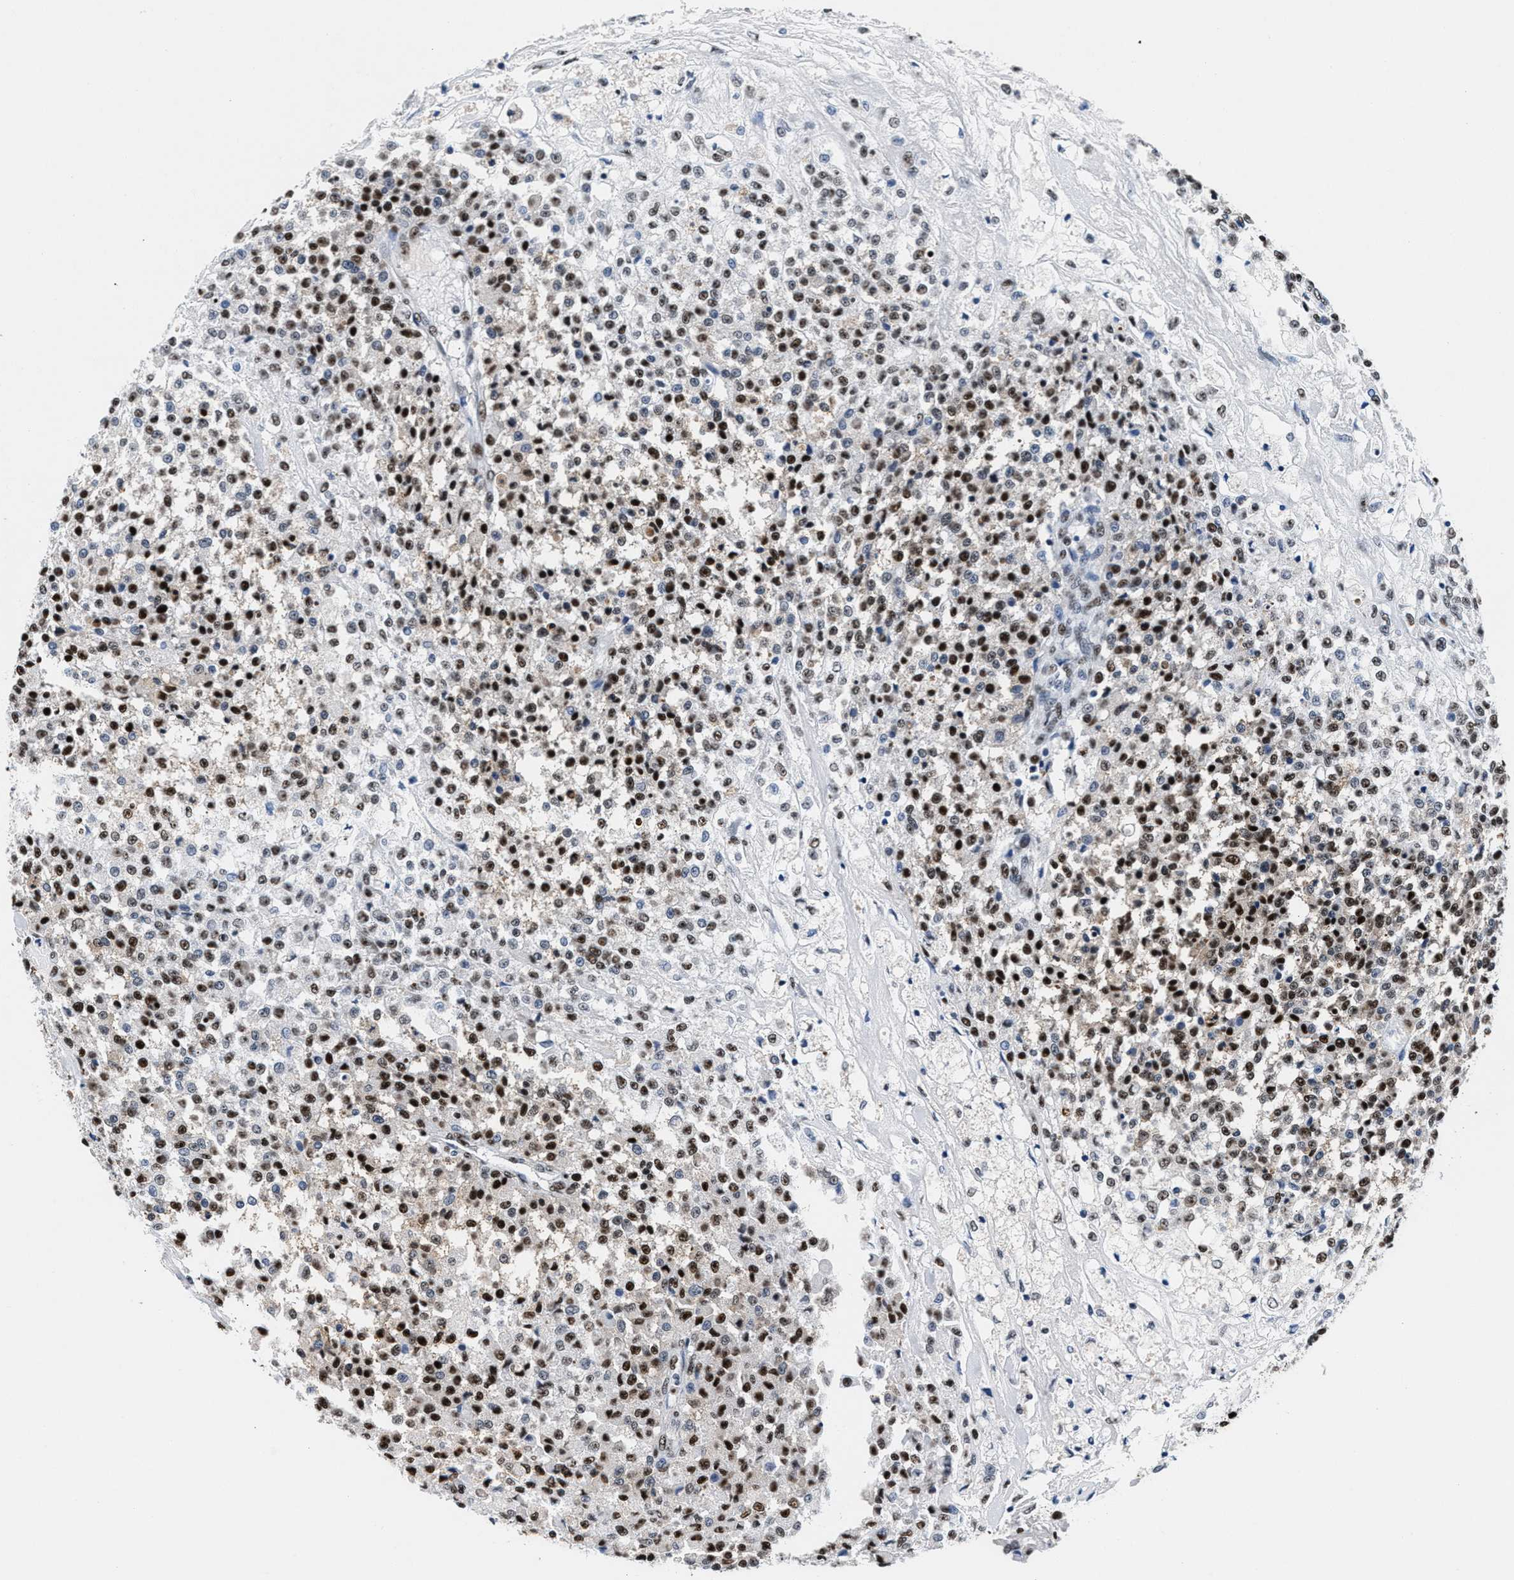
{"staining": {"intensity": "moderate", "quantity": ">75%", "location": "nuclear"}, "tissue": "testis cancer", "cell_type": "Tumor cells", "image_type": "cancer", "snomed": [{"axis": "morphology", "description": "Seminoma, NOS"}, {"axis": "topography", "description": "Testis"}], "caption": "Moderate nuclear positivity for a protein is appreciated in about >75% of tumor cells of testis cancer (seminoma) using IHC.", "gene": "RAD50", "patient": {"sex": "male", "age": 59}}